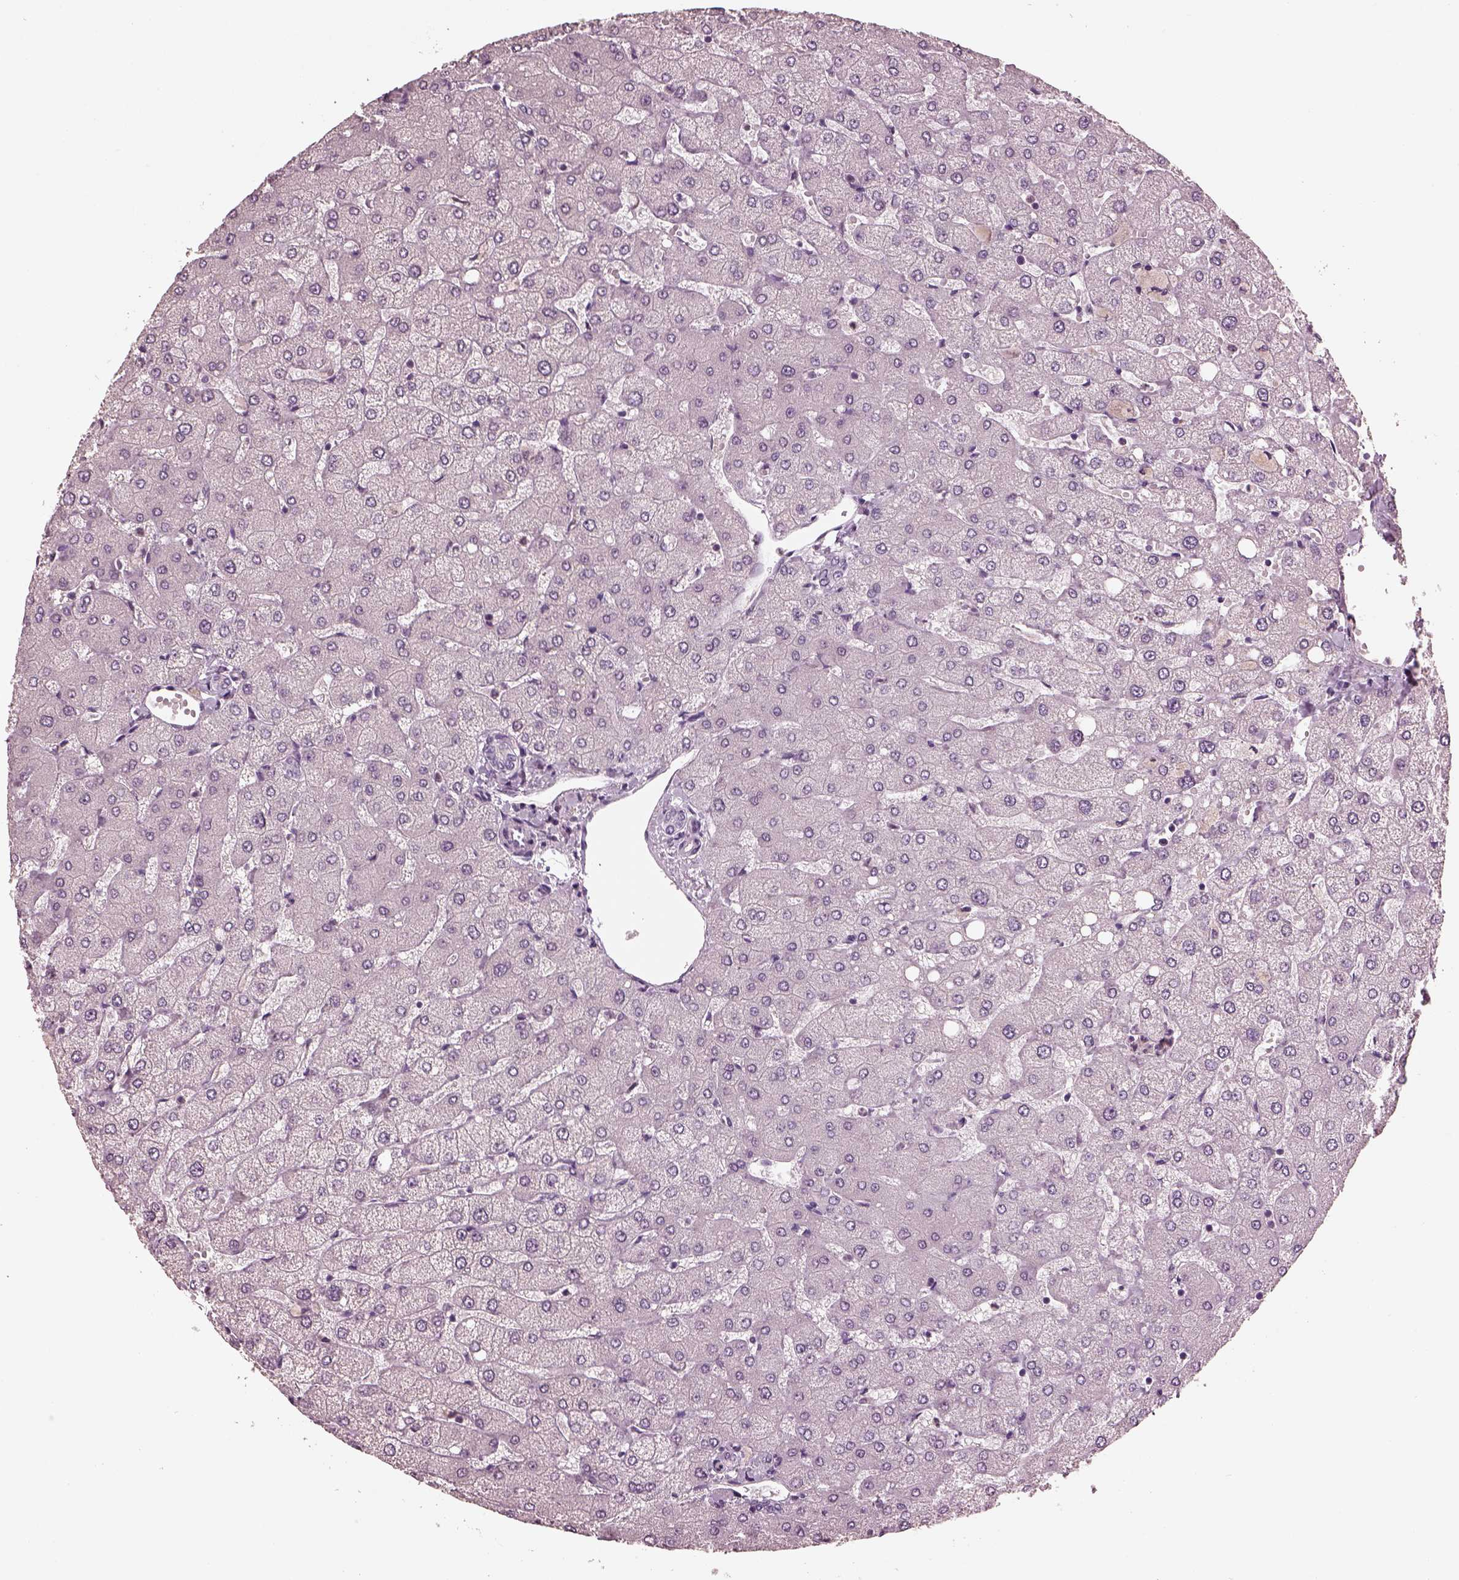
{"staining": {"intensity": "negative", "quantity": "none", "location": "none"}, "tissue": "liver", "cell_type": "Cholangiocytes", "image_type": "normal", "snomed": [{"axis": "morphology", "description": "Normal tissue, NOS"}, {"axis": "topography", "description": "Liver"}], "caption": "Immunohistochemistry micrograph of normal liver: human liver stained with DAB (3,3'-diaminobenzidine) exhibits no significant protein staining in cholangiocytes.", "gene": "TSKS", "patient": {"sex": "female", "age": 54}}